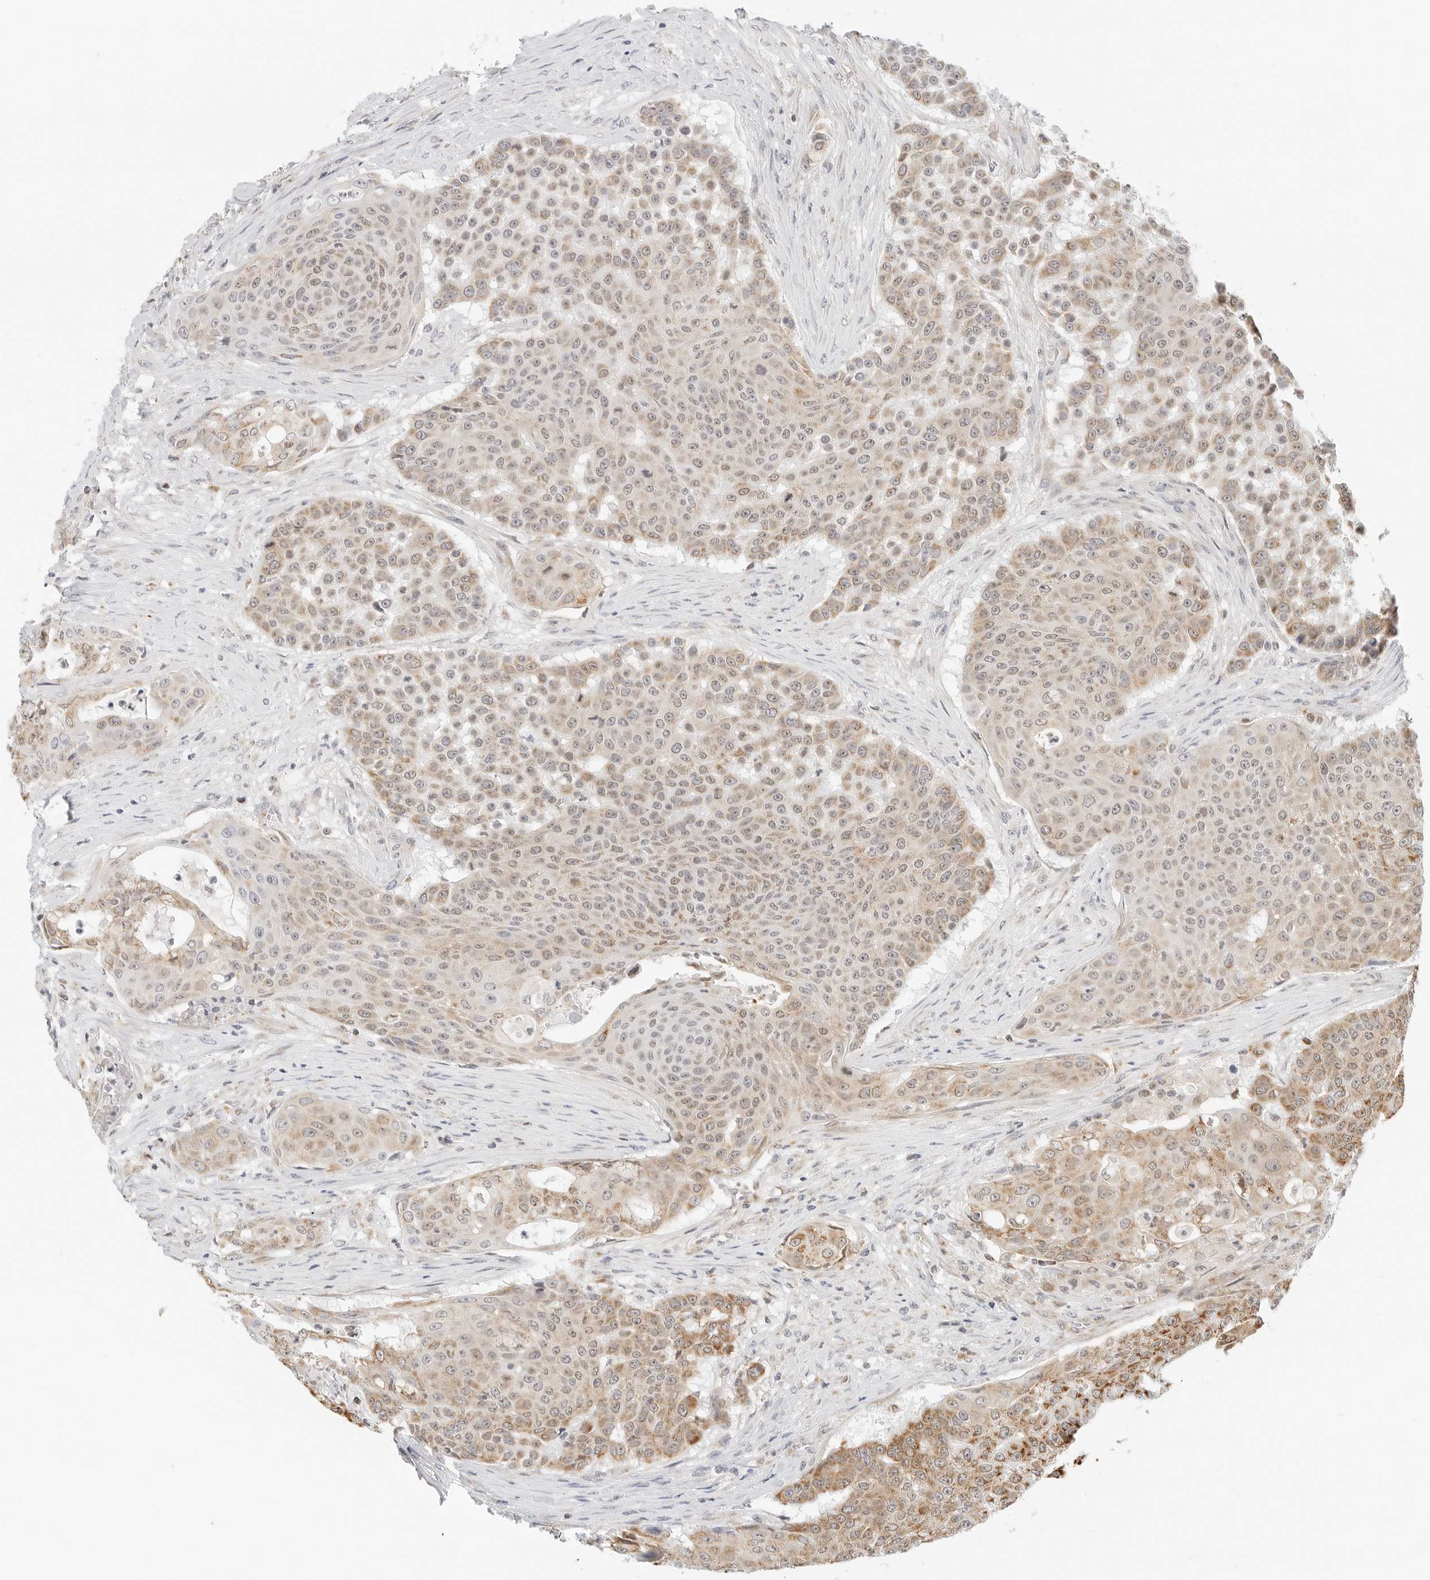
{"staining": {"intensity": "moderate", "quantity": "25%-75%", "location": "cytoplasmic/membranous"}, "tissue": "urothelial cancer", "cell_type": "Tumor cells", "image_type": "cancer", "snomed": [{"axis": "morphology", "description": "Urothelial carcinoma, High grade"}, {"axis": "topography", "description": "Urinary bladder"}], "caption": "A brown stain labels moderate cytoplasmic/membranous staining of a protein in urothelial carcinoma (high-grade) tumor cells.", "gene": "ATL1", "patient": {"sex": "female", "age": 63}}